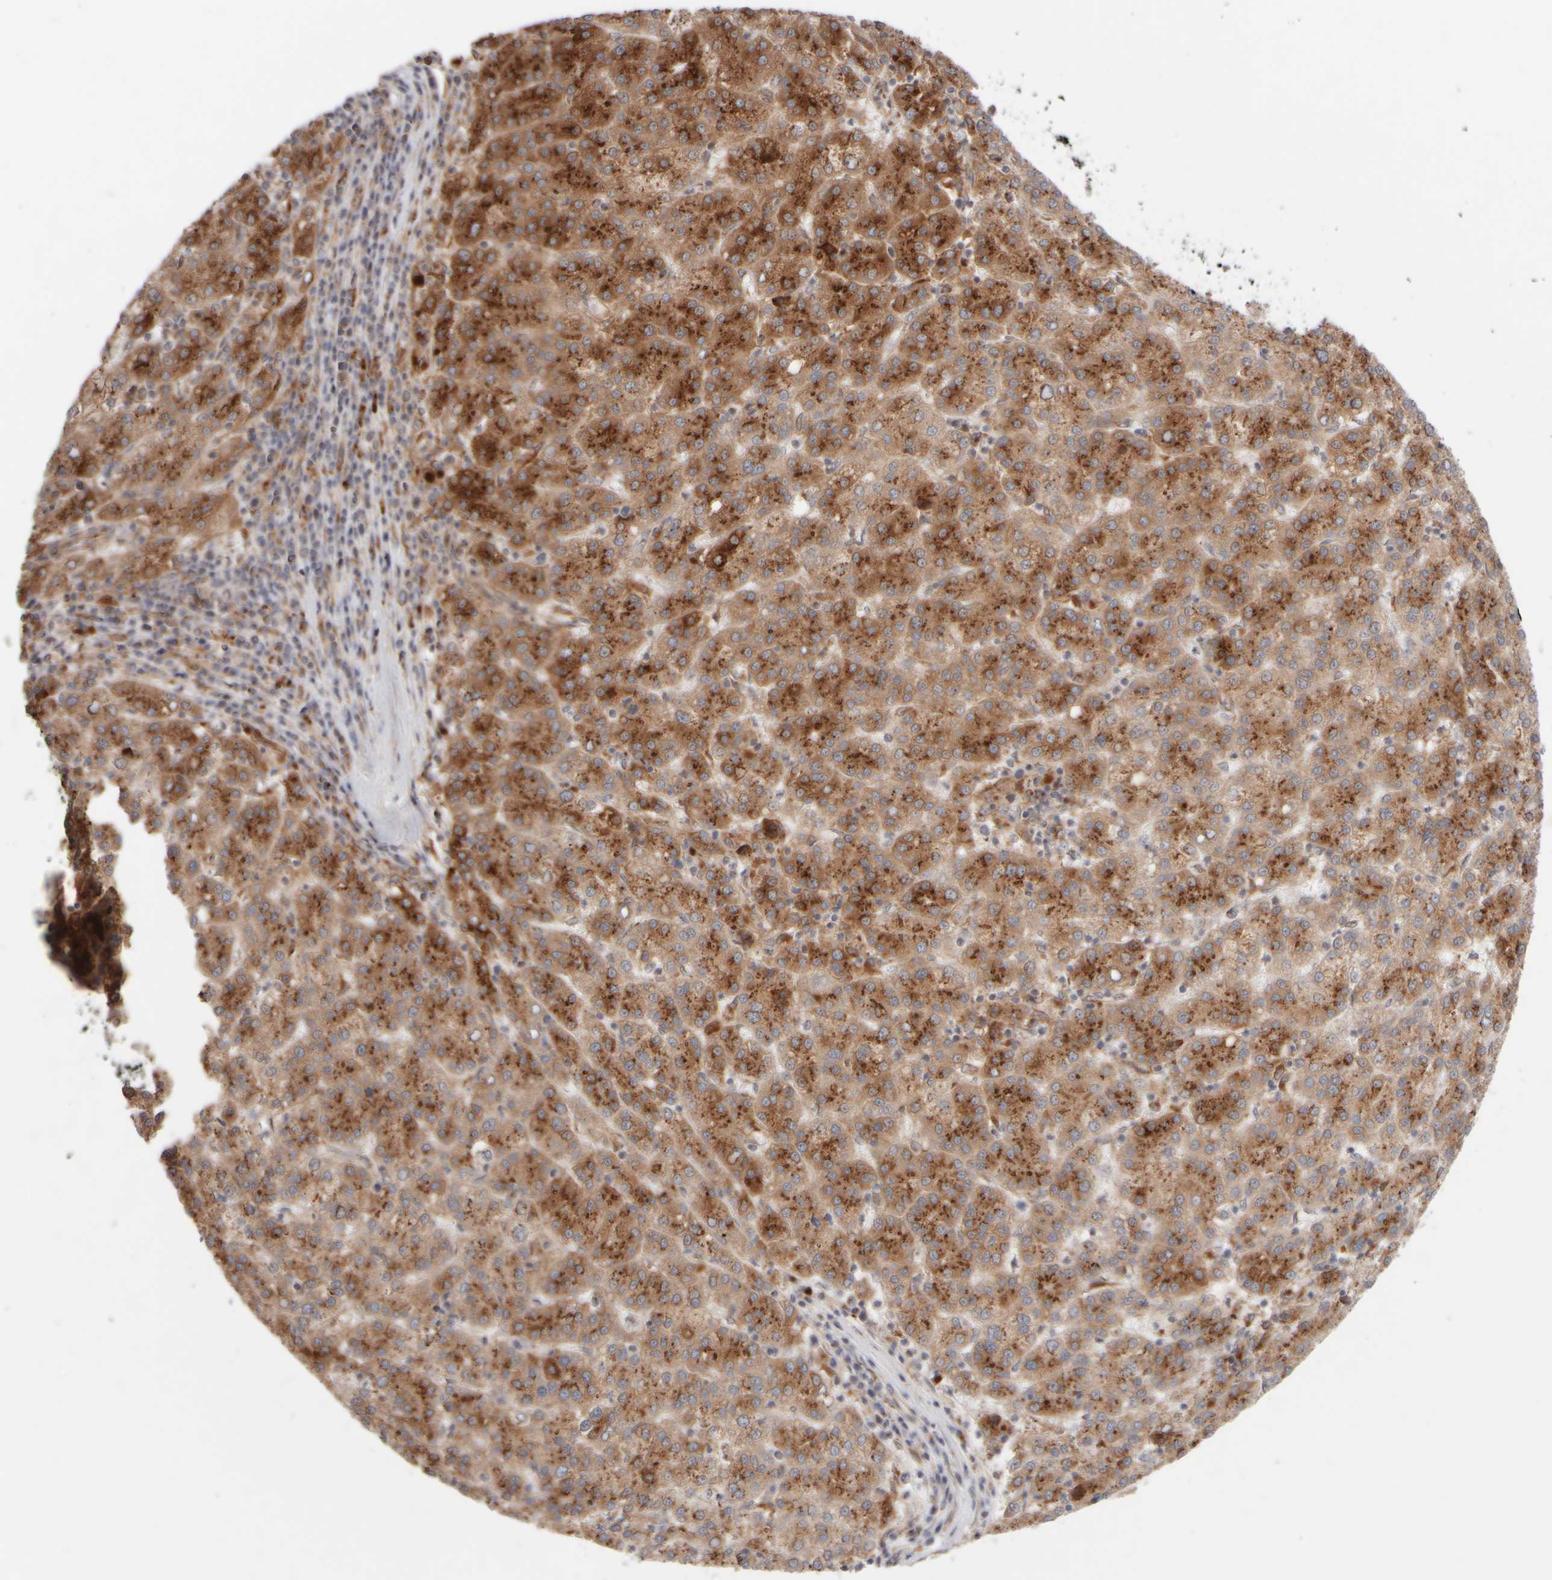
{"staining": {"intensity": "strong", "quantity": ">75%", "location": "cytoplasmic/membranous"}, "tissue": "liver cancer", "cell_type": "Tumor cells", "image_type": "cancer", "snomed": [{"axis": "morphology", "description": "Carcinoma, Hepatocellular, NOS"}, {"axis": "topography", "description": "Liver"}], "caption": "About >75% of tumor cells in liver cancer (hepatocellular carcinoma) demonstrate strong cytoplasmic/membranous protein expression as visualized by brown immunohistochemical staining.", "gene": "GCN1", "patient": {"sex": "female", "age": 58}}